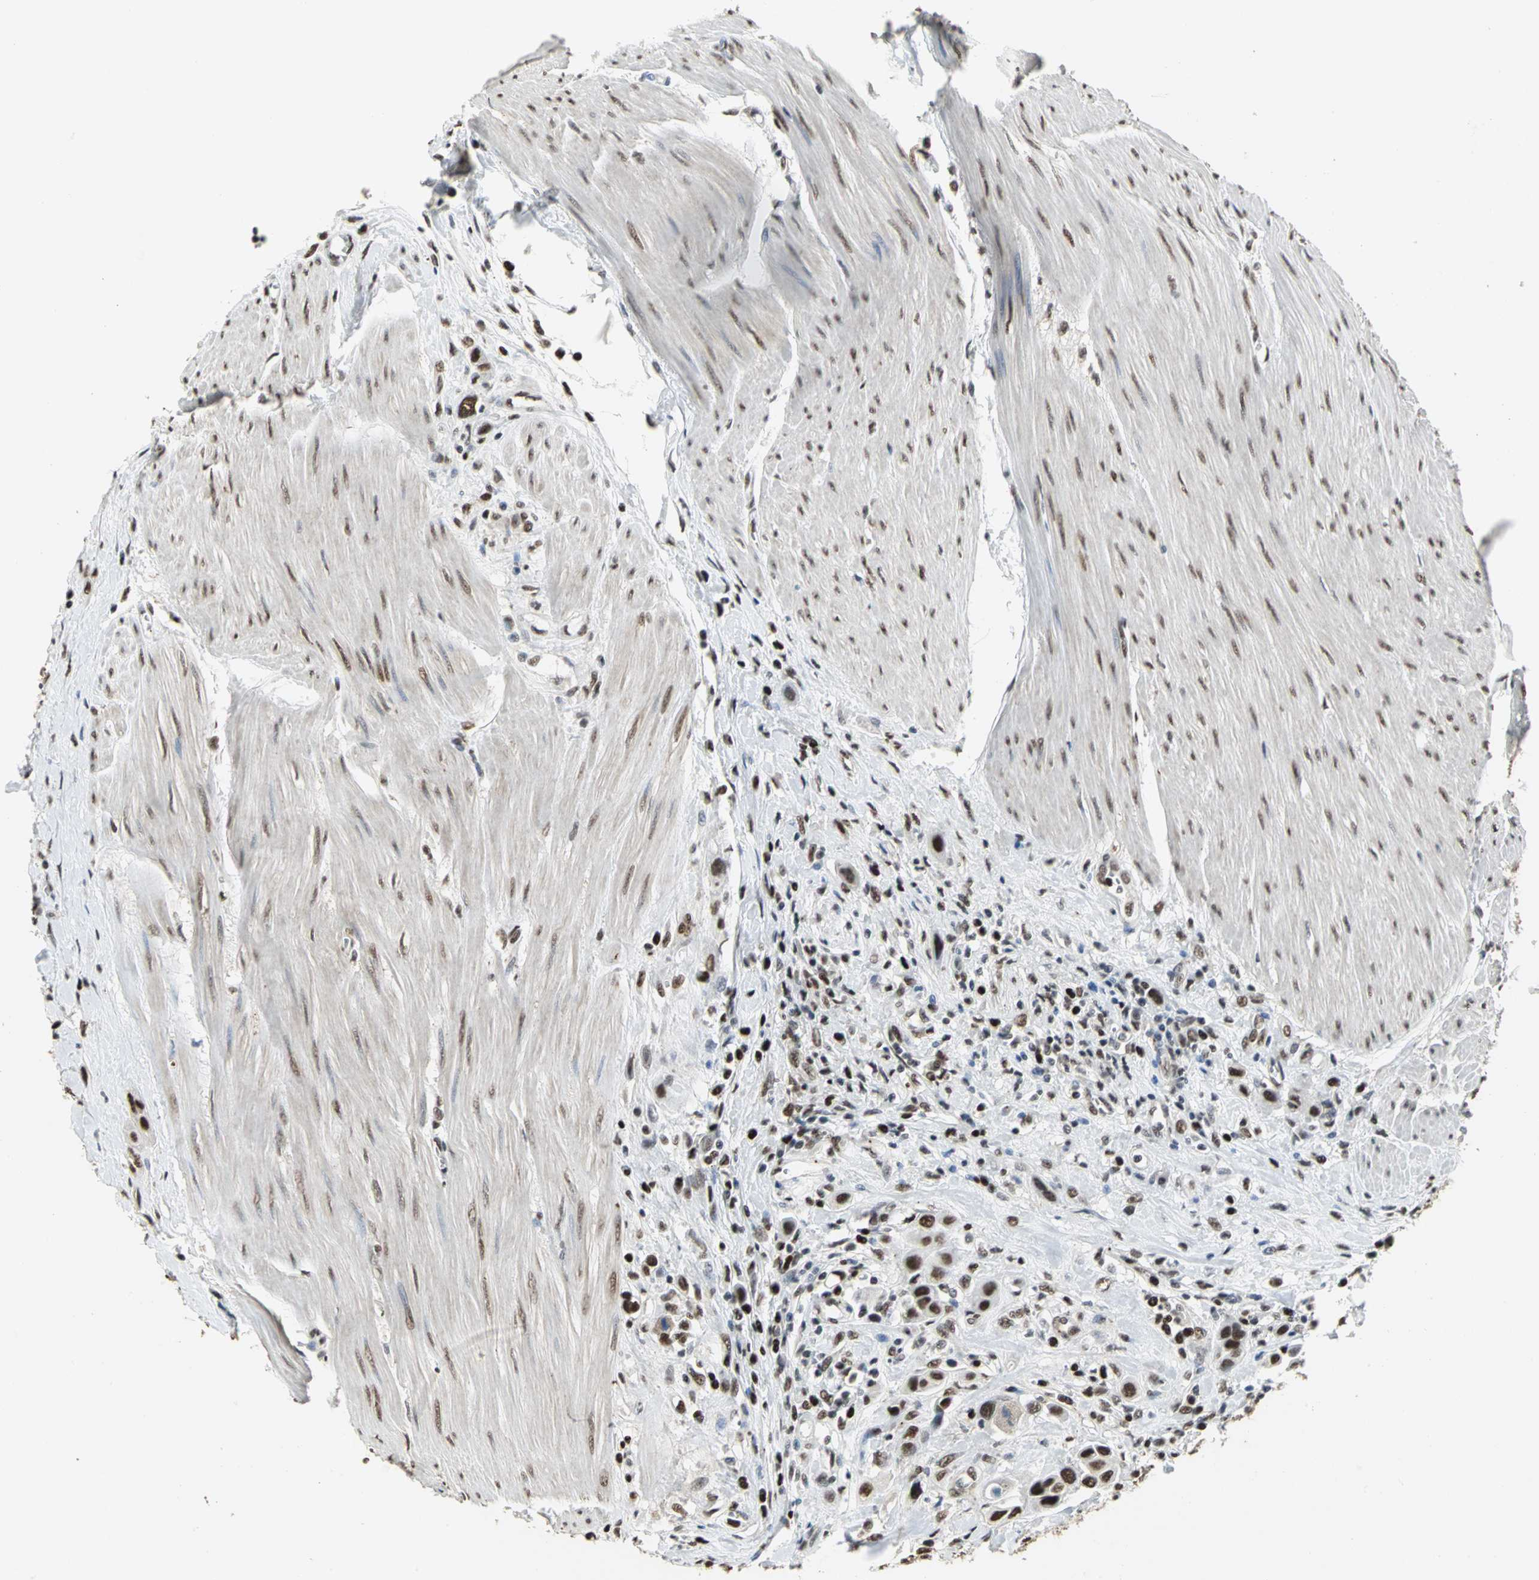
{"staining": {"intensity": "strong", "quantity": ">75%", "location": "nuclear"}, "tissue": "urothelial cancer", "cell_type": "Tumor cells", "image_type": "cancer", "snomed": [{"axis": "morphology", "description": "Urothelial carcinoma, High grade"}, {"axis": "topography", "description": "Urinary bladder"}], "caption": "Immunohistochemistry (IHC) image of neoplastic tissue: urothelial cancer stained using immunohistochemistry (IHC) reveals high levels of strong protein expression localized specifically in the nuclear of tumor cells, appearing as a nuclear brown color.", "gene": "CCDC88C", "patient": {"sex": "male", "age": 50}}